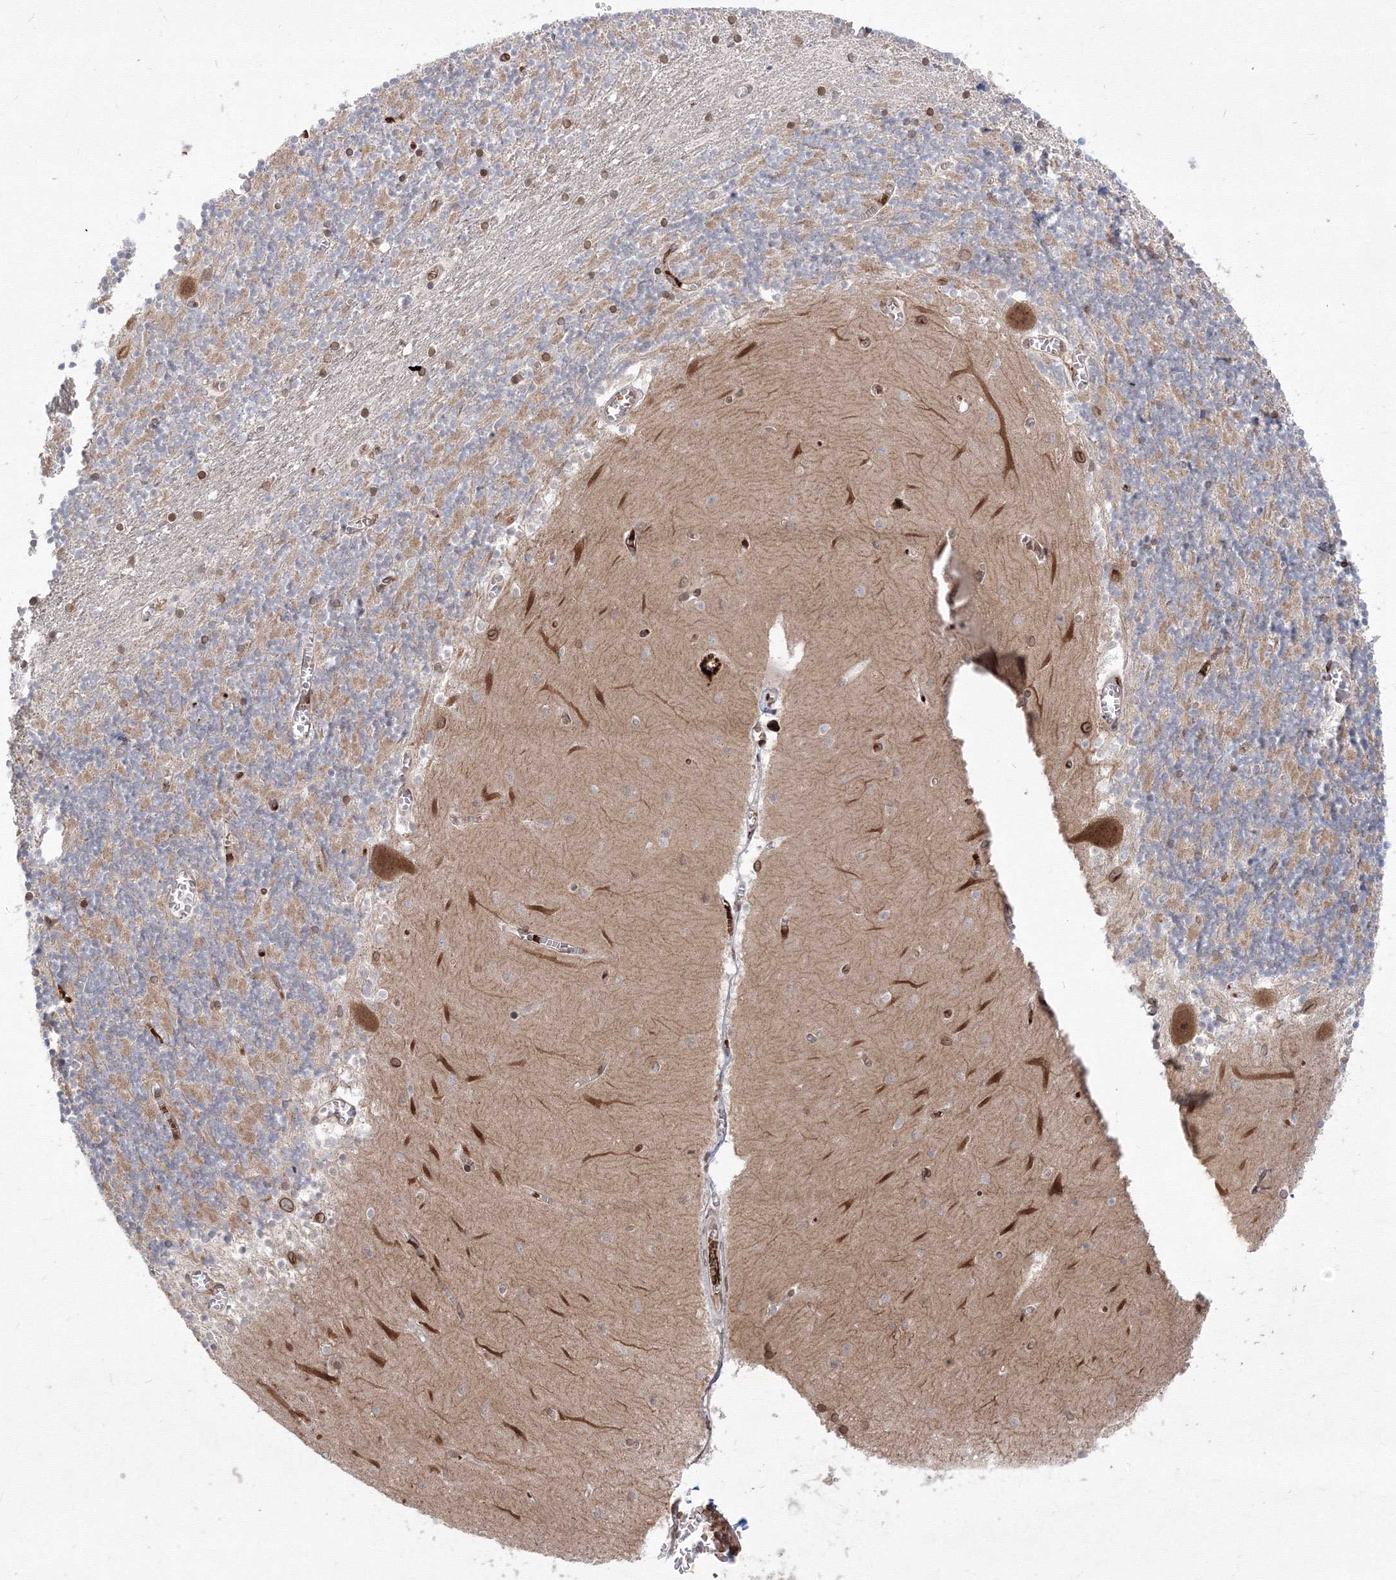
{"staining": {"intensity": "moderate", "quantity": ">75%", "location": "cytoplasmic/membranous,nuclear"}, "tissue": "cerebellum", "cell_type": "Cells in granular layer", "image_type": "normal", "snomed": [{"axis": "morphology", "description": "Normal tissue, NOS"}, {"axis": "topography", "description": "Cerebellum"}], "caption": "High-magnification brightfield microscopy of benign cerebellum stained with DAB (3,3'-diaminobenzidine) (brown) and counterstained with hematoxylin (blue). cells in granular layer exhibit moderate cytoplasmic/membranous,nuclear positivity is seen in about>75% of cells. The staining was performed using DAB, with brown indicating positive protein expression. Nuclei are stained blue with hematoxylin.", "gene": "DNAJB2", "patient": {"sex": "female", "age": 28}}